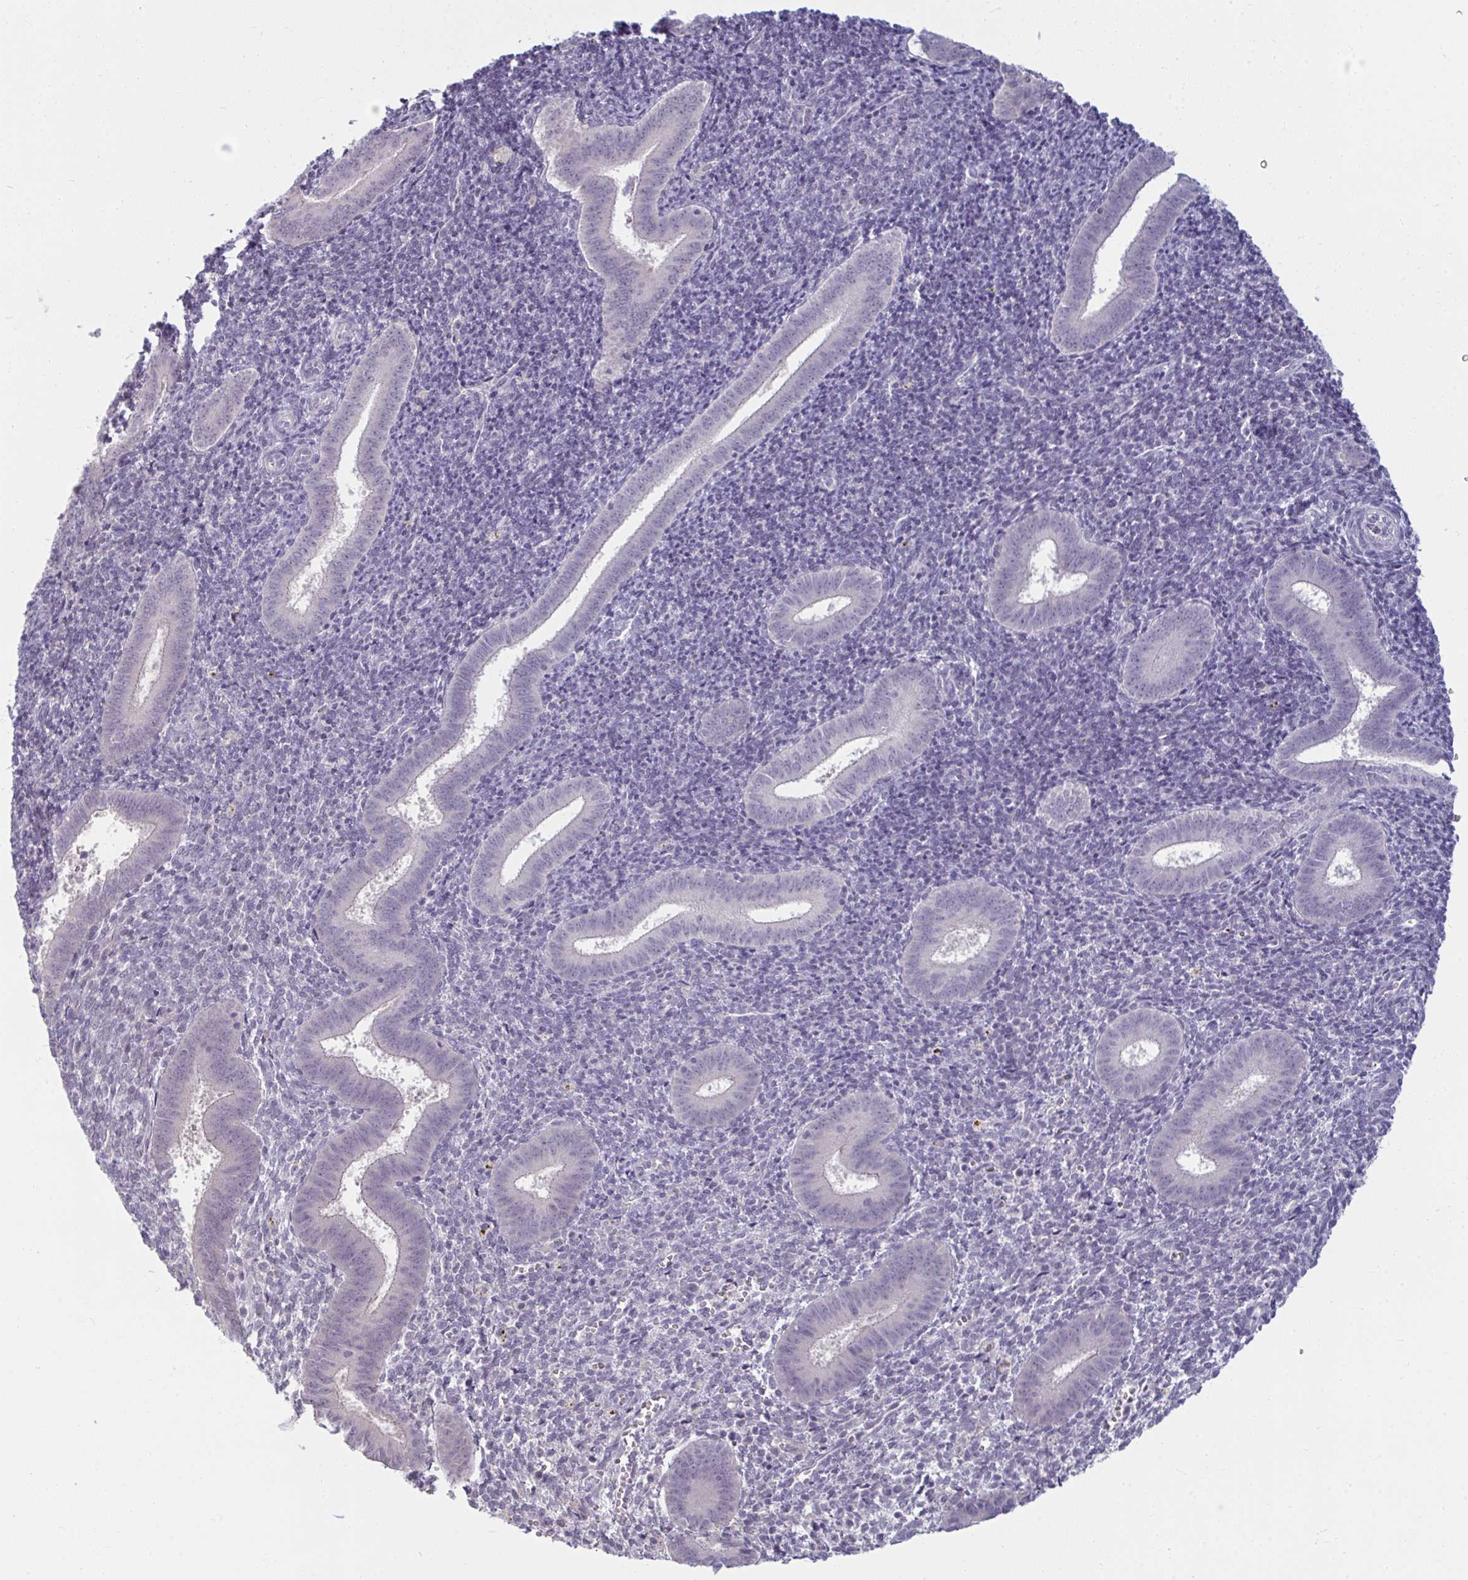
{"staining": {"intensity": "negative", "quantity": "none", "location": "none"}, "tissue": "endometrium", "cell_type": "Cells in endometrial stroma", "image_type": "normal", "snomed": [{"axis": "morphology", "description": "Normal tissue, NOS"}, {"axis": "topography", "description": "Endometrium"}], "caption": "The histopathology image demonstrates no staining of cells in endometrial stroma in normal endometrium.", "gene": "RNASEH1", "patient": {"sex": "female", "age": 25}}